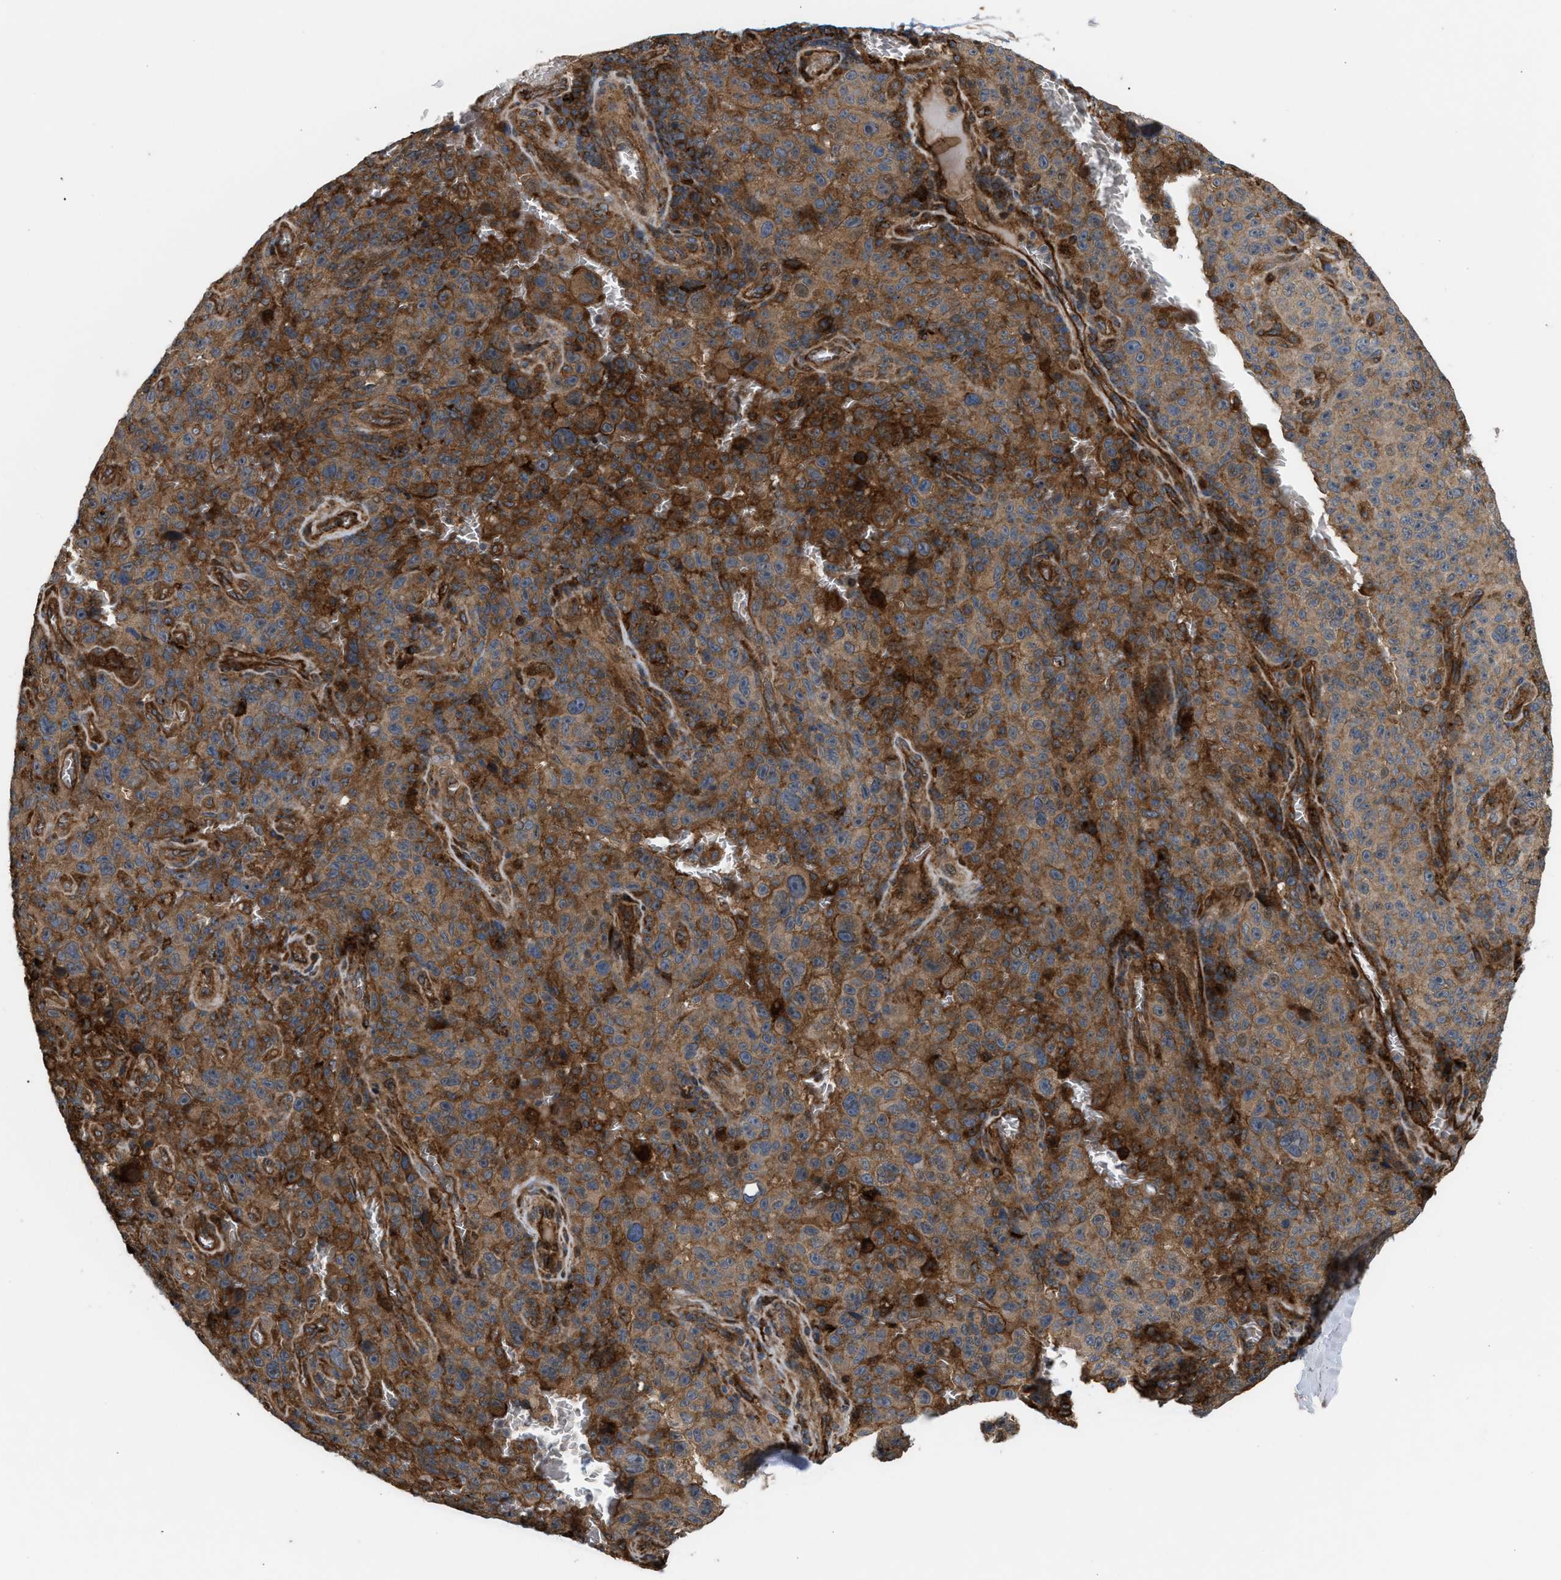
{"staining": {"intensity": "strong", "quantity": ">75%", "location": "cytoplasmic/membranous"}, "tissue": "melanoma", "cell_type": "Tumor cells", "image_type": "cancer", "snomed": [{"axis": "morphology", "description": "Malignant melanoma, NOS"}, {"axis": "topography", "description": "Skin"}], "caption": "Immunohistochemical staining of human malignant melanoma demonstrates high levels of strong cytoplasmic/membranous protein expression in approximately >75% of tumor cells.", "gene": "GCC1", "patient": {"sex": "female", "age": 82}}